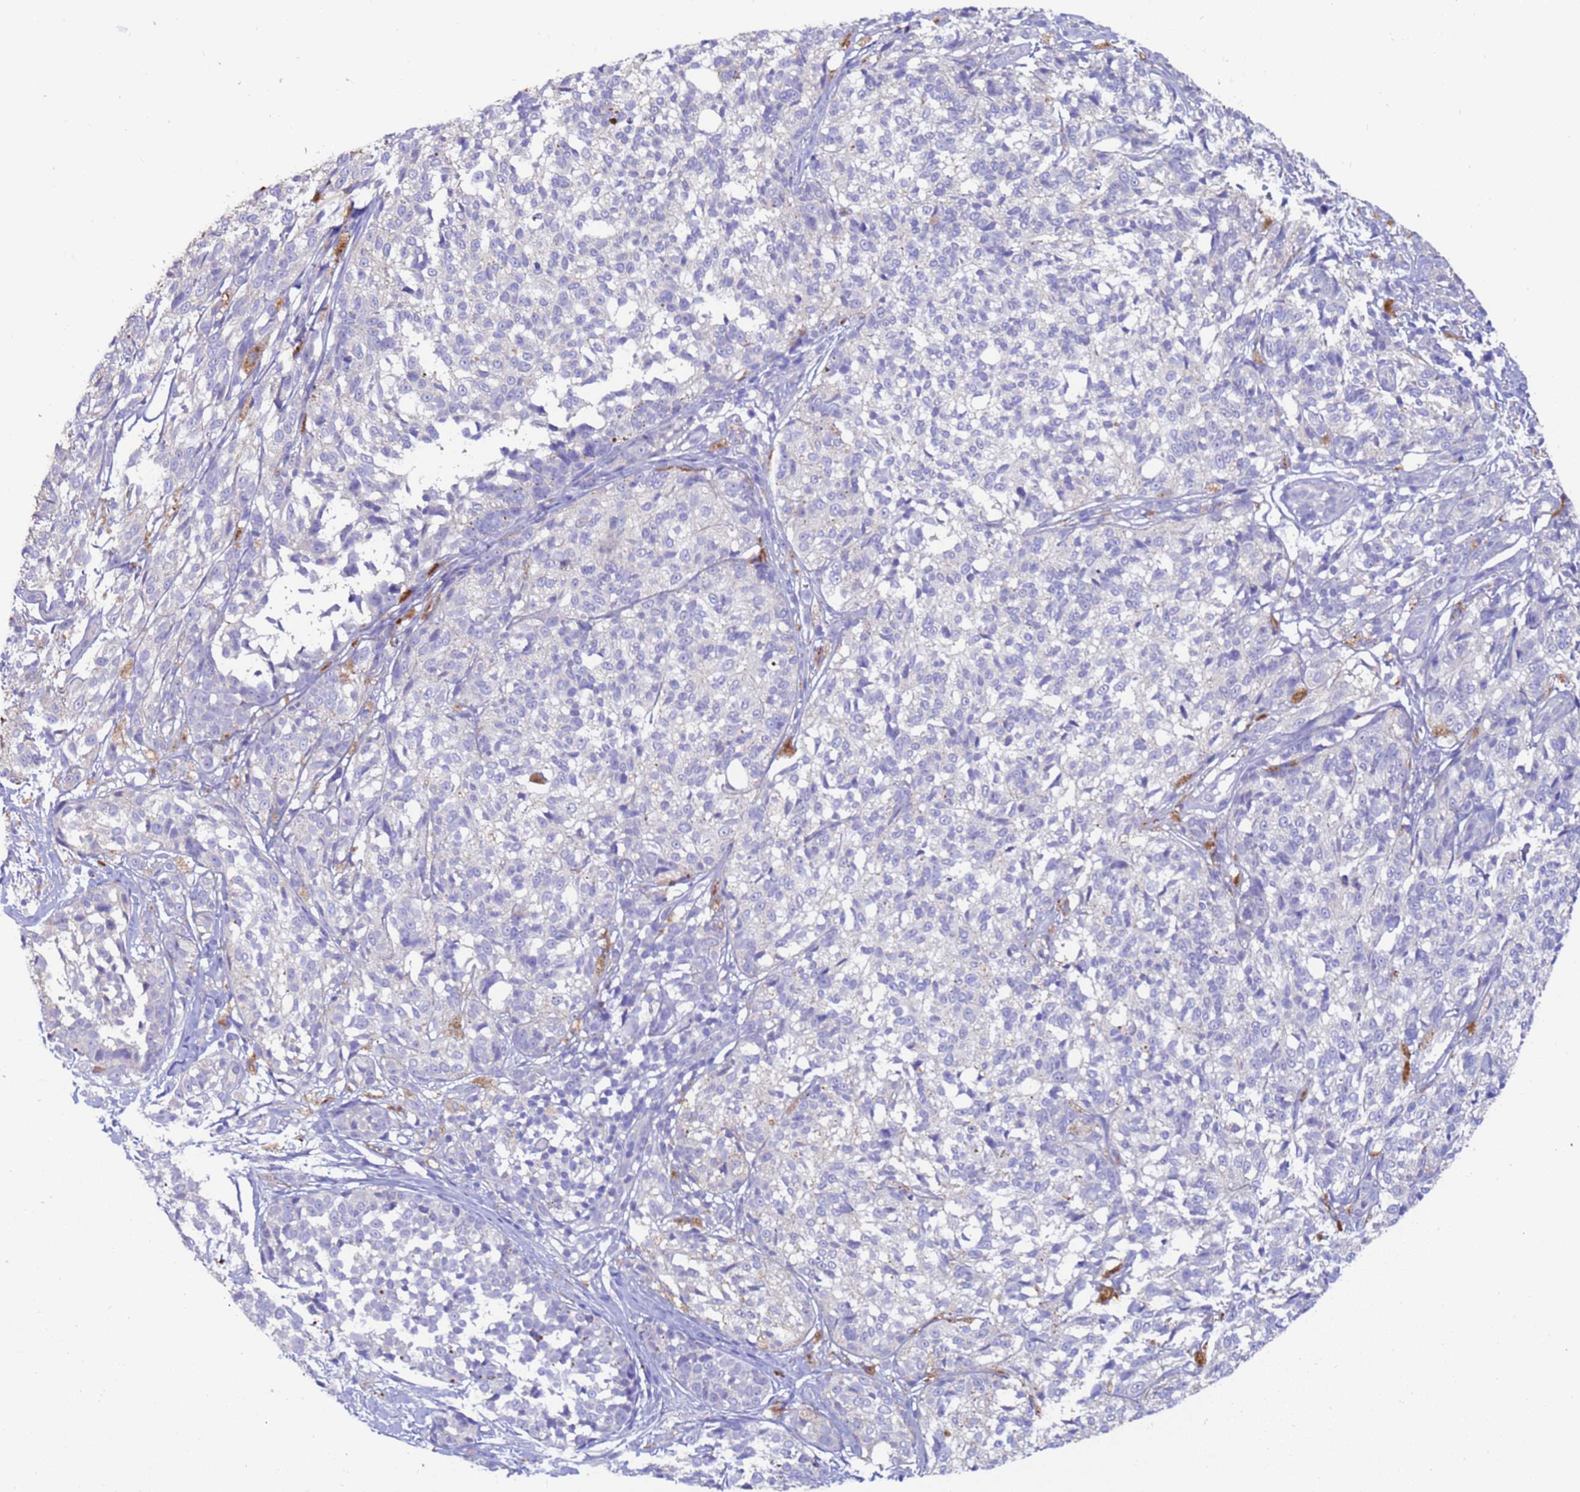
{"staining": {"intensity": "negative", "quantity": "none", "location": "none"}, "tissue": "melanoma", "cell_type": "Tumor cells", "image_type": "cancer", "snomed": [{"axis": "morphology", "description": "Malignant melanoma, NOS"}, {"axis": "topography", "description": "Skin of upper extremity"}], "caption": "Immunohistochemistry of human melanoma reveals no positivity in tumor cells.", "gene": "SRL", "patient": {"sex": "male", "age": 40}}